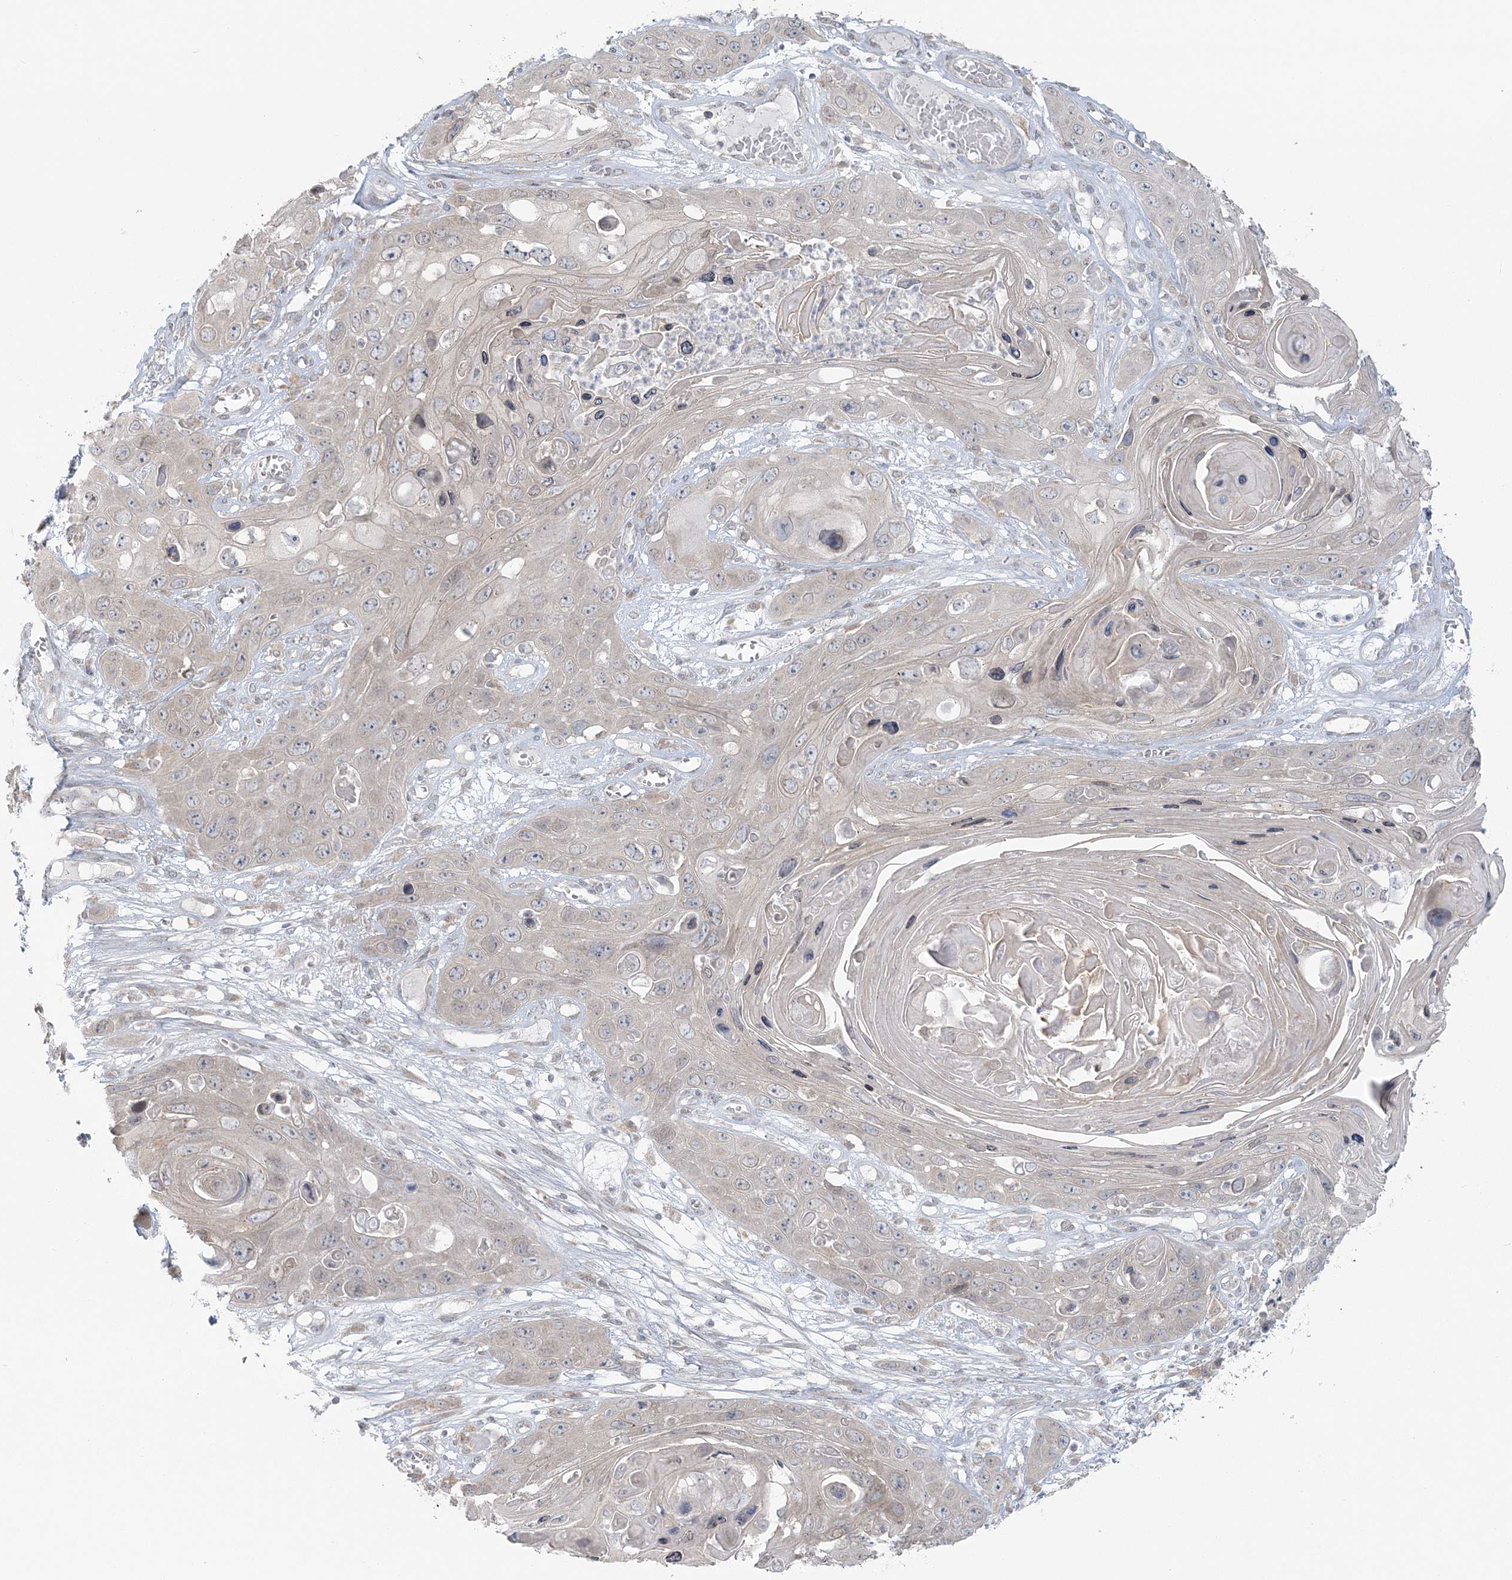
{"staining": {"intensity": "negative", "quantity": "none", "location": "none"}, "tissue": "skin cancer", "cell_type": "Tumor cells", "image_type": "cancer", "snomed": [{"axis": "morphology", "description": "Squamous cell carcinoma, NOS"}, {"axis": "topography", "description": "Skin"}], "caption": "This is an immunohistochemistry (IHC) image of skin cancer (squamous cell carcinoma). There is no expression in tumor cells.", "gene": "BLTP3A", "patient": {"sex": "male", "age": 55}}